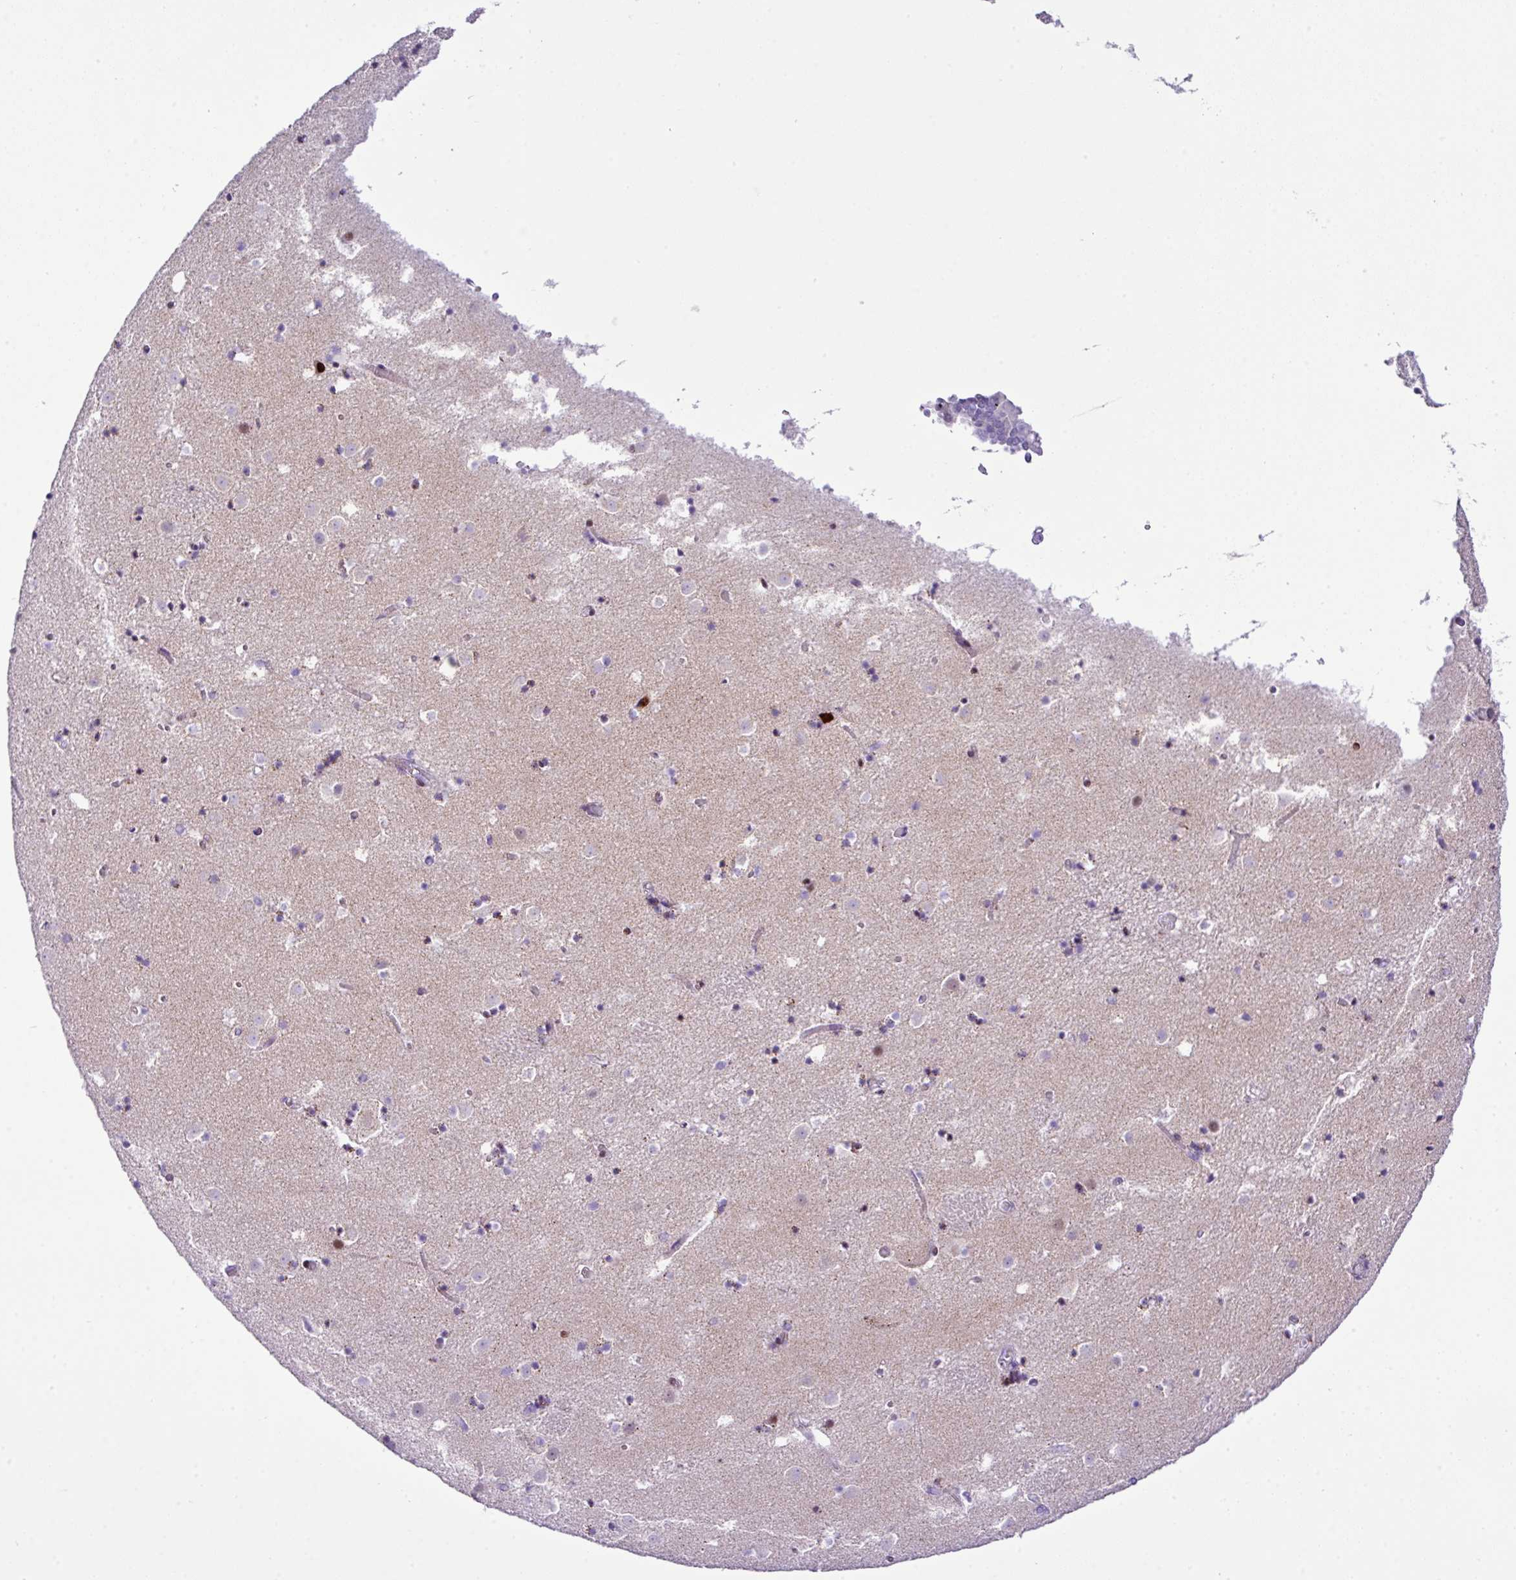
{"staining": {"intensity": "negative", "quantity": "none", "location": "none"}, "tissue": "caudate", "cell_type": "Glial cells", "image_type": "normal", "snomed": [{"axis": "morphology", "description": "Normal tissue, NOS"}, {"axis": "topography", "description": "Lateral ventricle wall"}], "caption": "DAB (3,3'-diaminobenzidine) immunohistochemical staining of benign human caudate exhibits no significant expression in glial cells.", "gene": "RCAN2", "patient": {"sex": "male", "age": 25}}